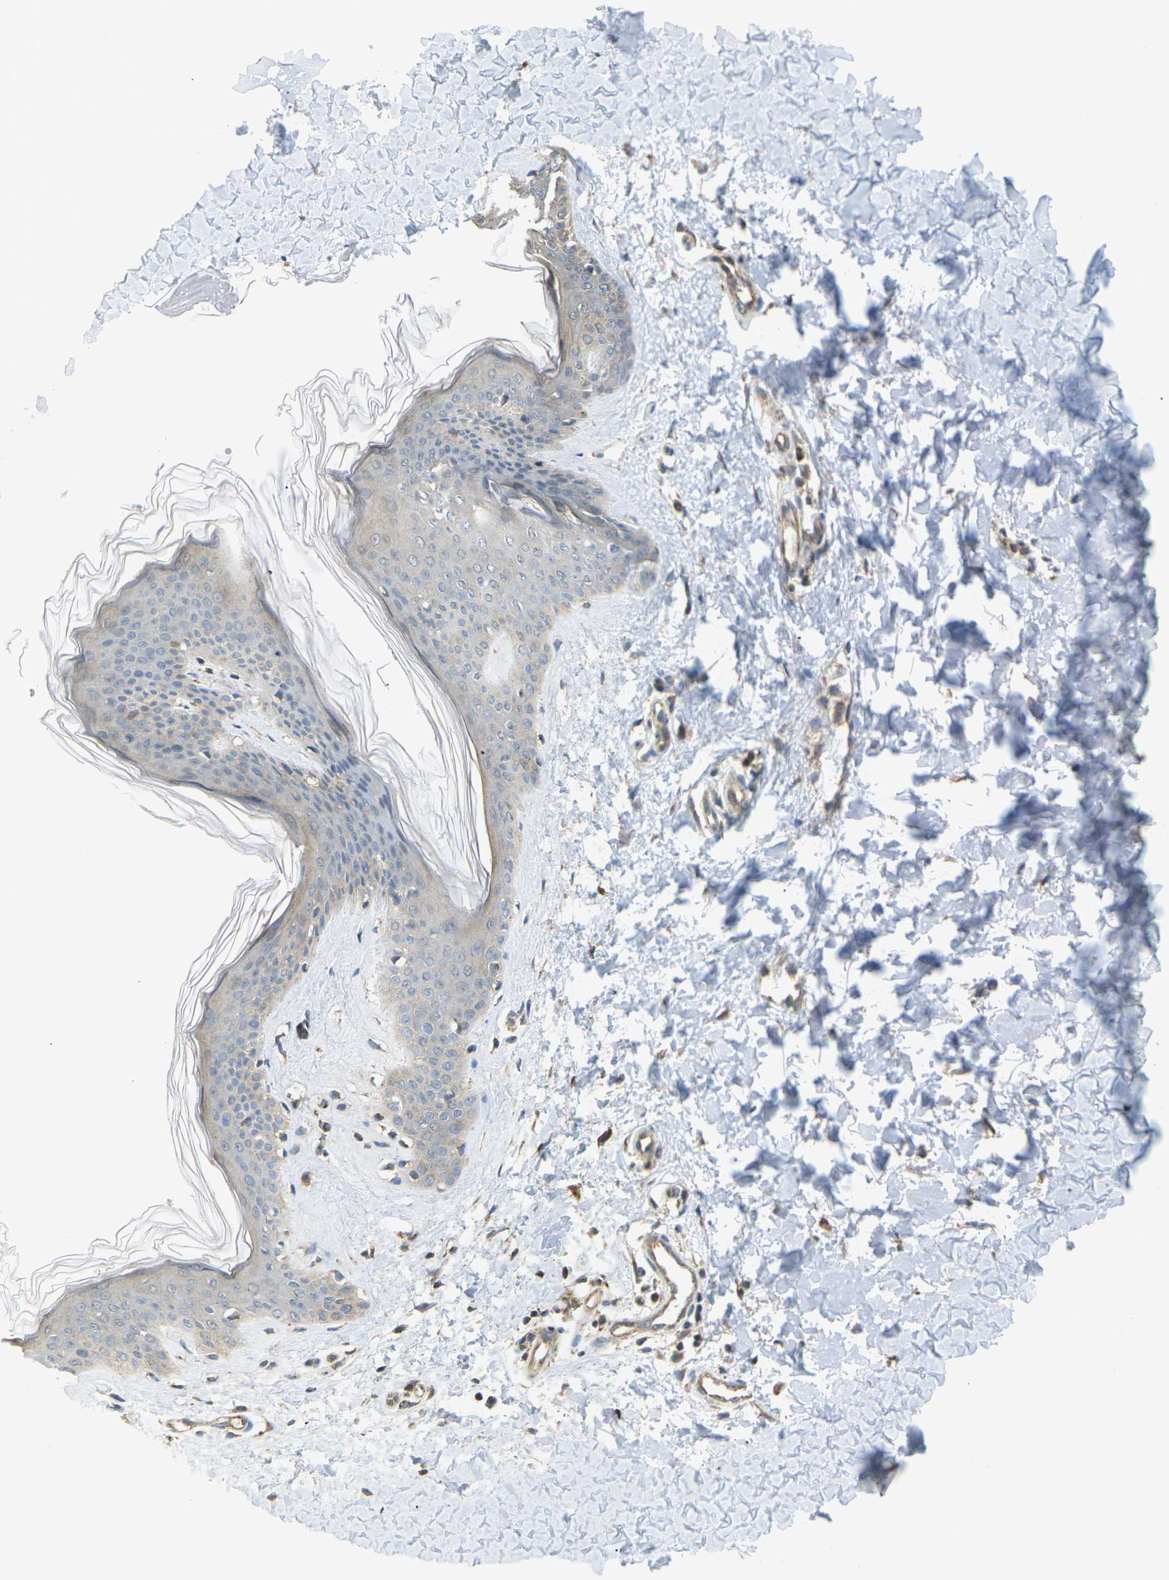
{"staining": {"intensity": "moderate", "quantity": ">75%", "location": "cytoplasmic/membranous"}, "tissue": "skin", "cell_type": "Fibroblasts", "image_type": "normal", "snomed": [{"axis": "morphology", "description": "Normal tissue, NOS"}, {"axis": "topography", "description": "Skin"}], "caption": "This photomicrograph reveals normal skin stained with IHC to label a protein in brown. The cytoplasmic/membranous of fibroblasts show moderate positivity for the protein. Nuclei are counter-stained blue.", "gene": "KSR1", "patient": {"sex": "female", "age": 41}}